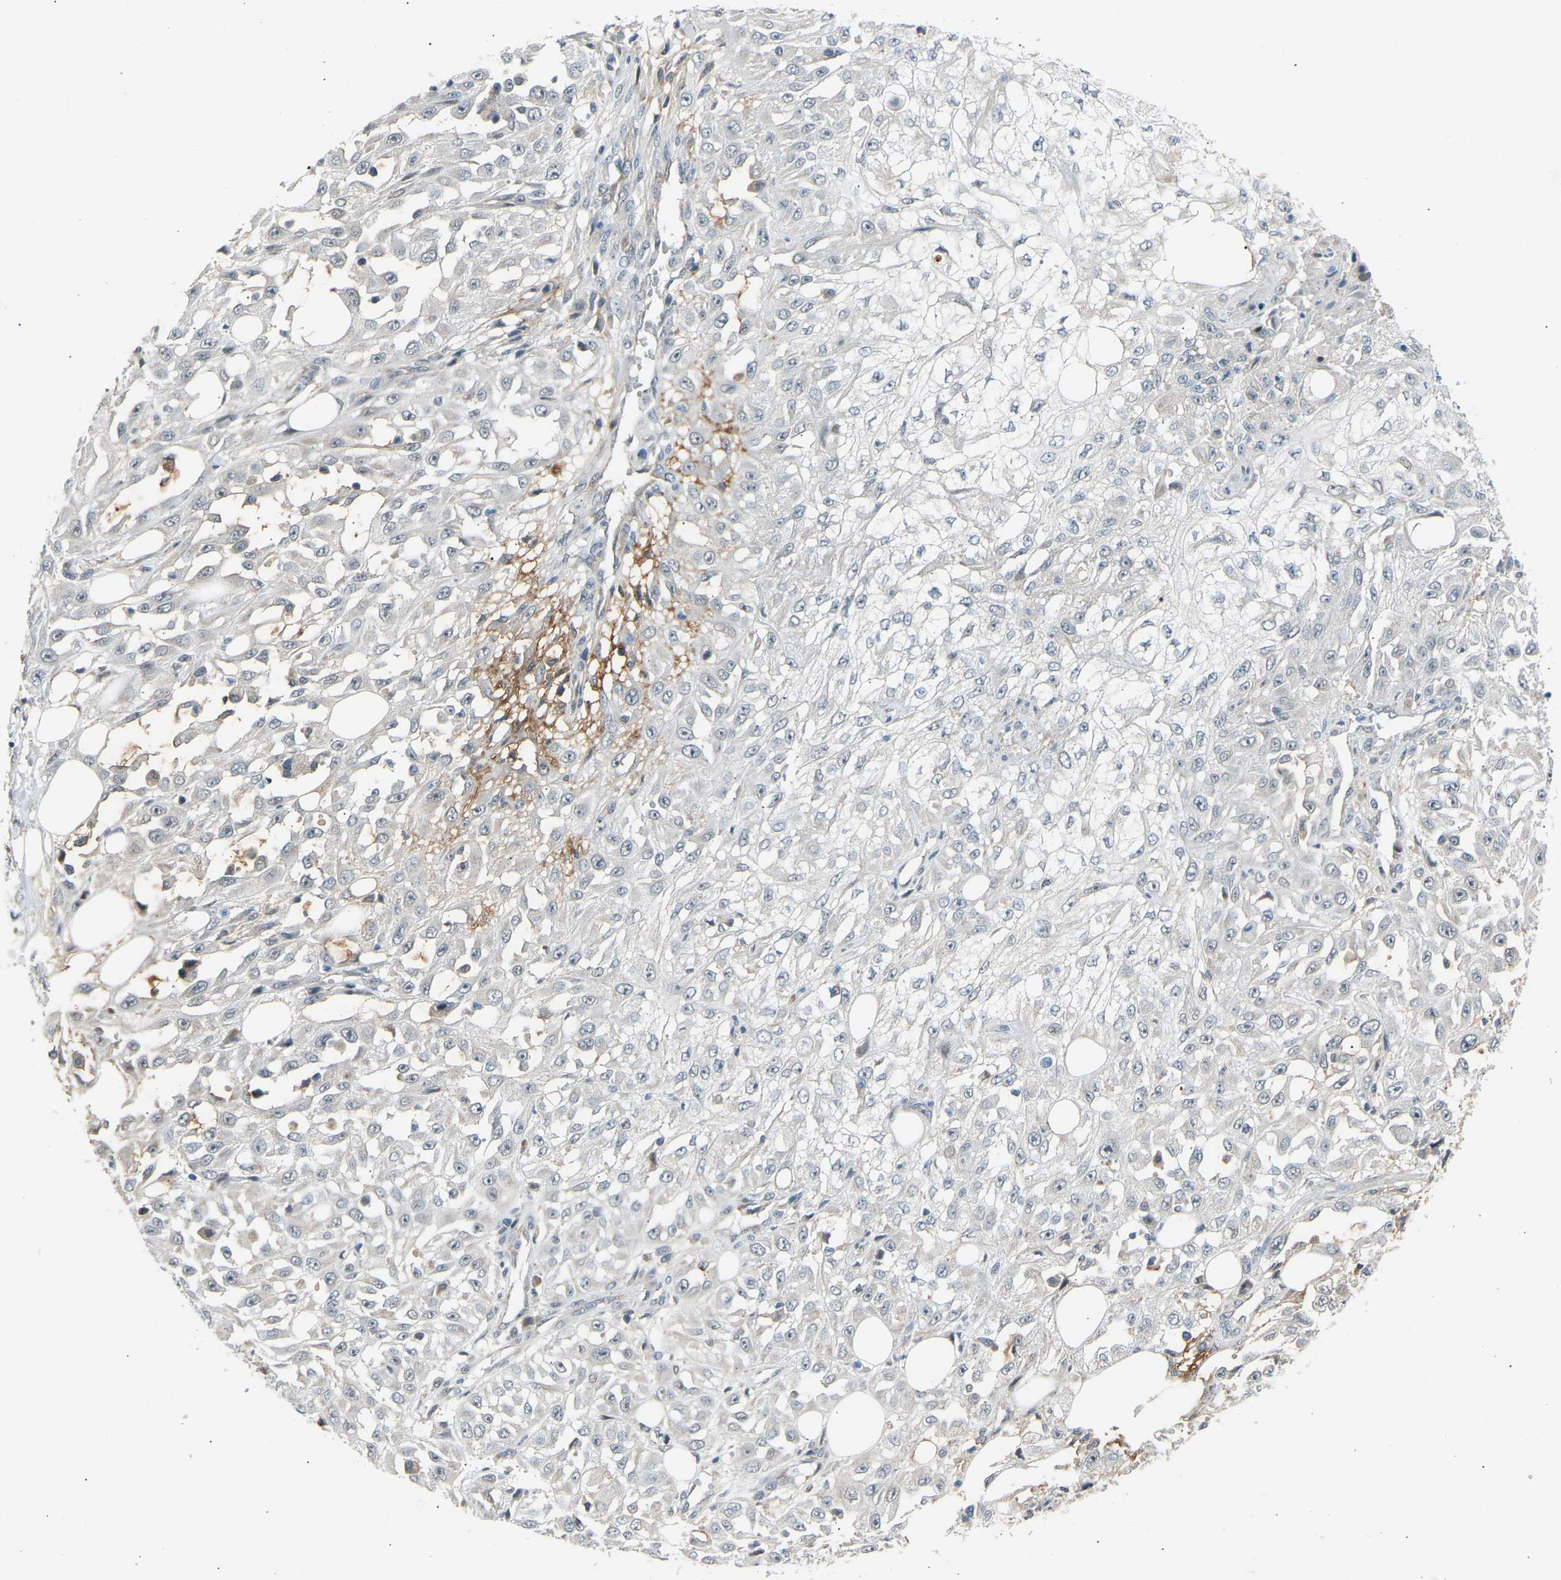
{"staining": {"intensity": "negative", "quantity": "none", "location": "none"}, "tissue": "skin cancer", "cell_type": "Tumor cells", "image_type": "cancer", "snomed": [{"axis": "morphology", "description": "Squamous cell carcinoma, NOS"}, {"axis": "morphology", "description": "Squamous cell carcinoma, metastatic, NOS"}, {"axis": "topography", "description": "Skin"}, {"axis": "topography", "description": "Lymph node"}], "caption": "Micrograph shows no protein positivity in tumor cells of skin cancer (metastatic squamous cell carcinoma) tissue.", "gene": "VPS41", "patient": {"sex": "male", "age": 75}}